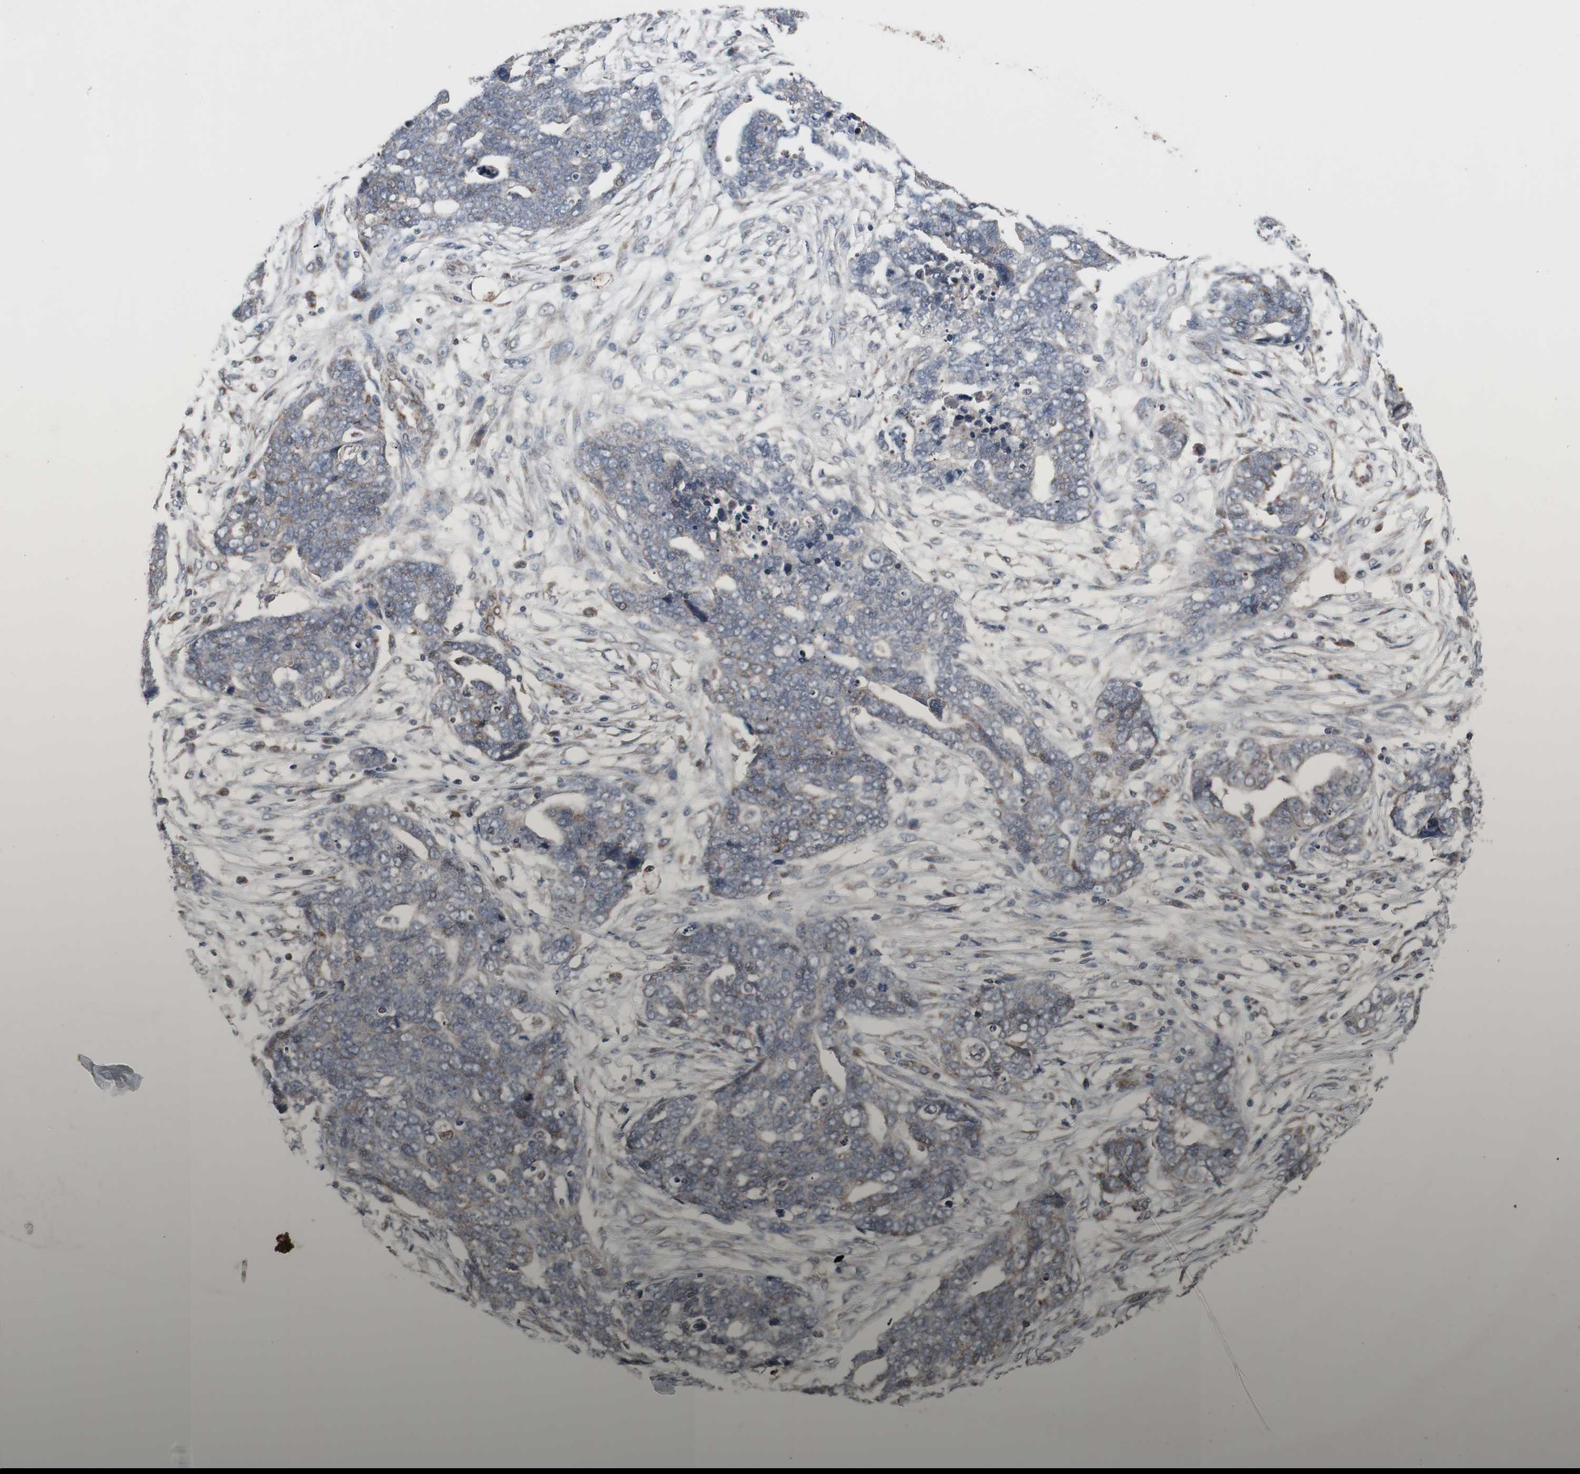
{"staining": {"intensity": "weak", "quantity": ">75%", "location": "cytoplasmic/membranous"}, "tissue": "ovarian cancer", "cell_type": "Tumor cells", "image_type": "cancer", "snomed": [{"axis": "morphology", "description": "Normal tissue, NOS"}, {"axis": "morphology", "description": "Cystadenocarcinoma, serous, NOS"}, {"axis": "topography", "description": "Fallopian tube"}, {"axis": "topography", "description": "Ovary"}], "caption": "A micrograph of ovarian cancer stained for a protein demonstrates weak cytoplasmic/membranous brown staining in tumor cells.", "gene": "CPT1A", "patient": {"sex": "female", "age": 56}}